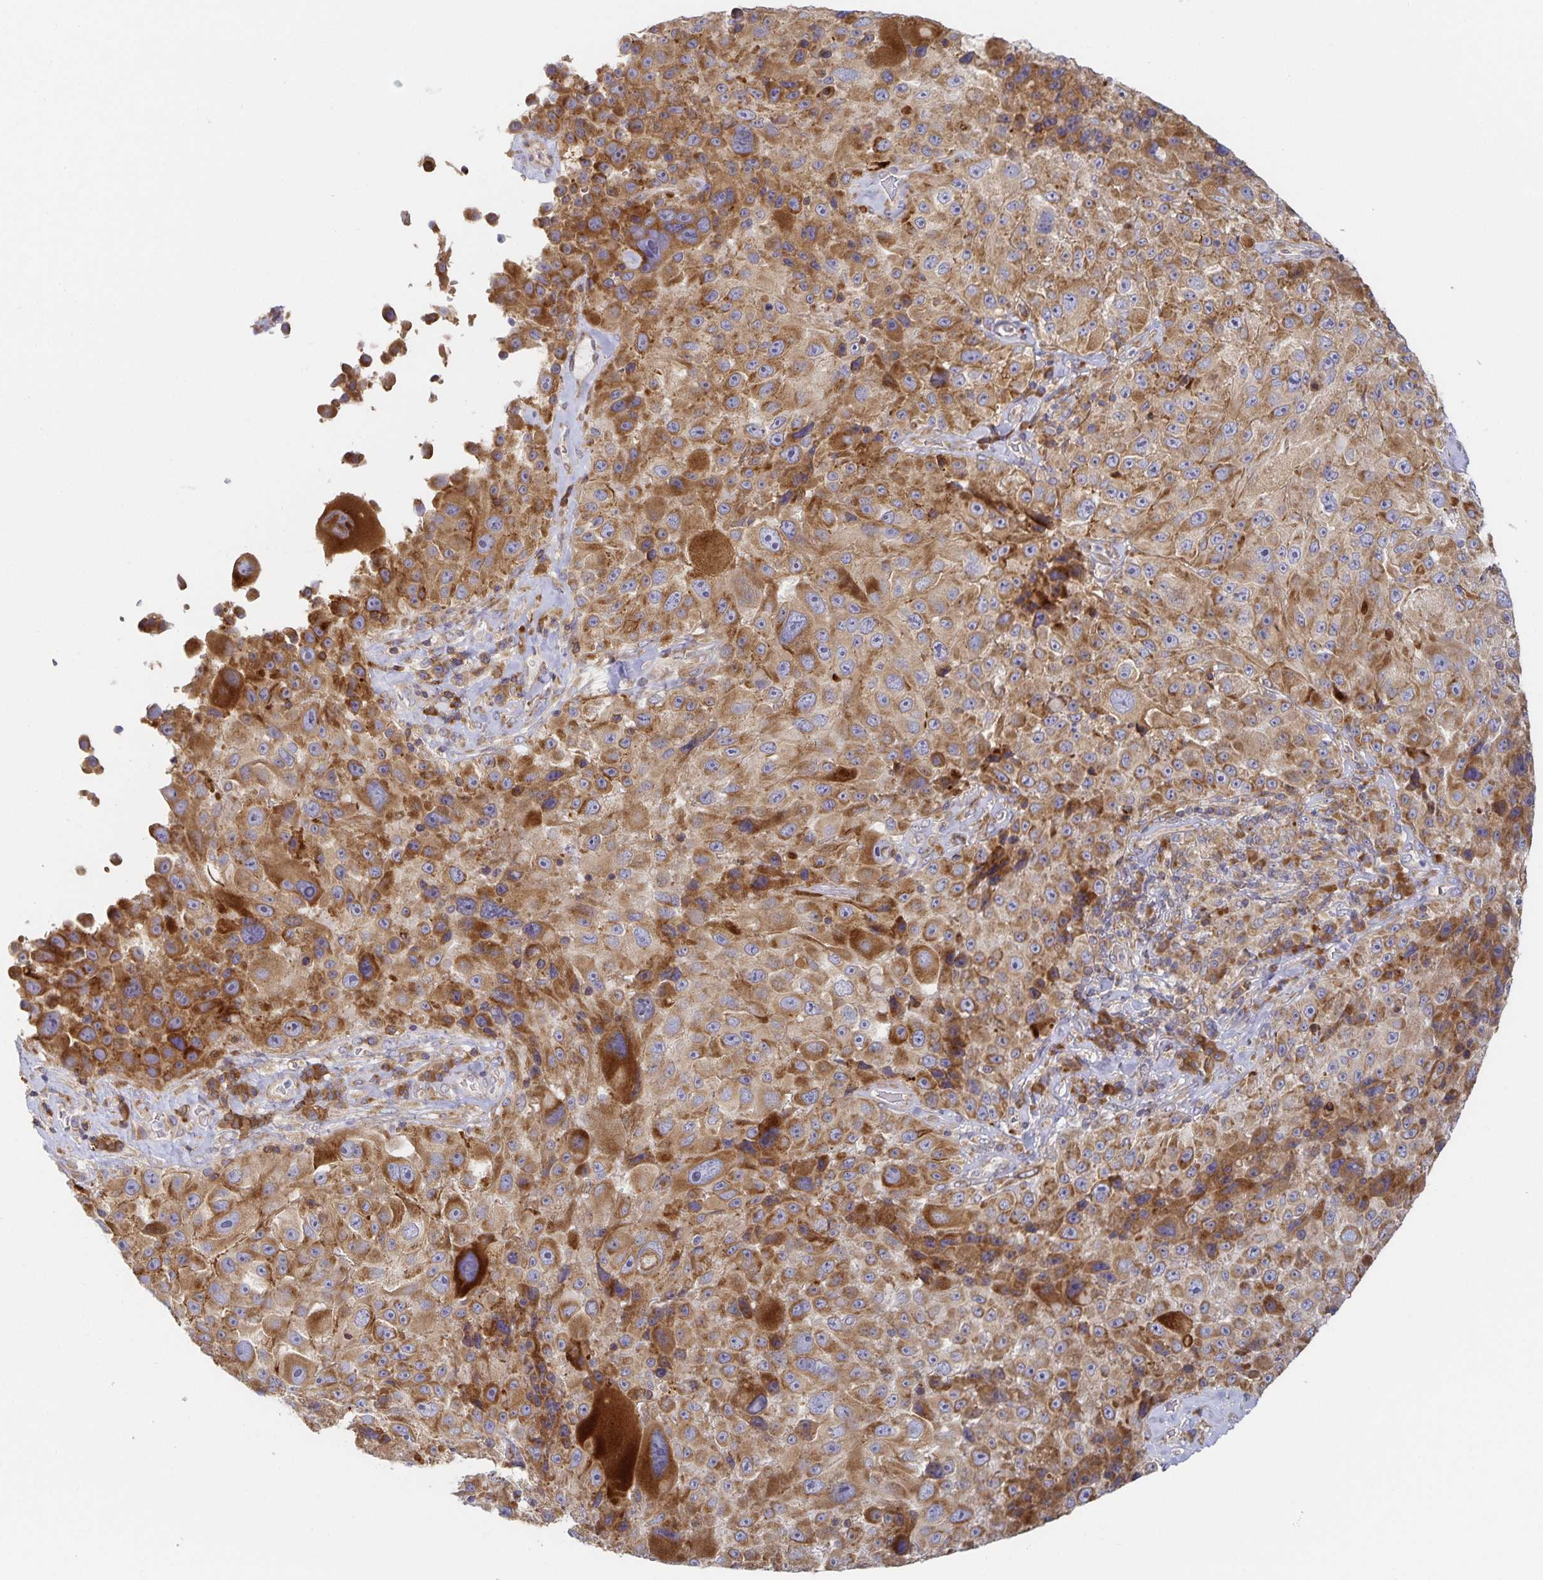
{"staining": {"intensity": "moderate", "quantity": ">75%", "location": "cytoplasmic/membranous"}, "tissue": "melanoma", "cell_type": "Tumor cells", "image_type": "cancer", "snomed": [{"axis": "morphology", "description": "Malignant melanoma, Metastatic site"}, {"axis": "topography", "description": "Lymph node"}], "caption": "Melanoma stained for a protein (brown) exhibits moderate cytoplasmic/membranous positive staining in about >75% of tumor cells.", "gene": "NOMO1", "patient": {"sex": "male", "age": 62}}